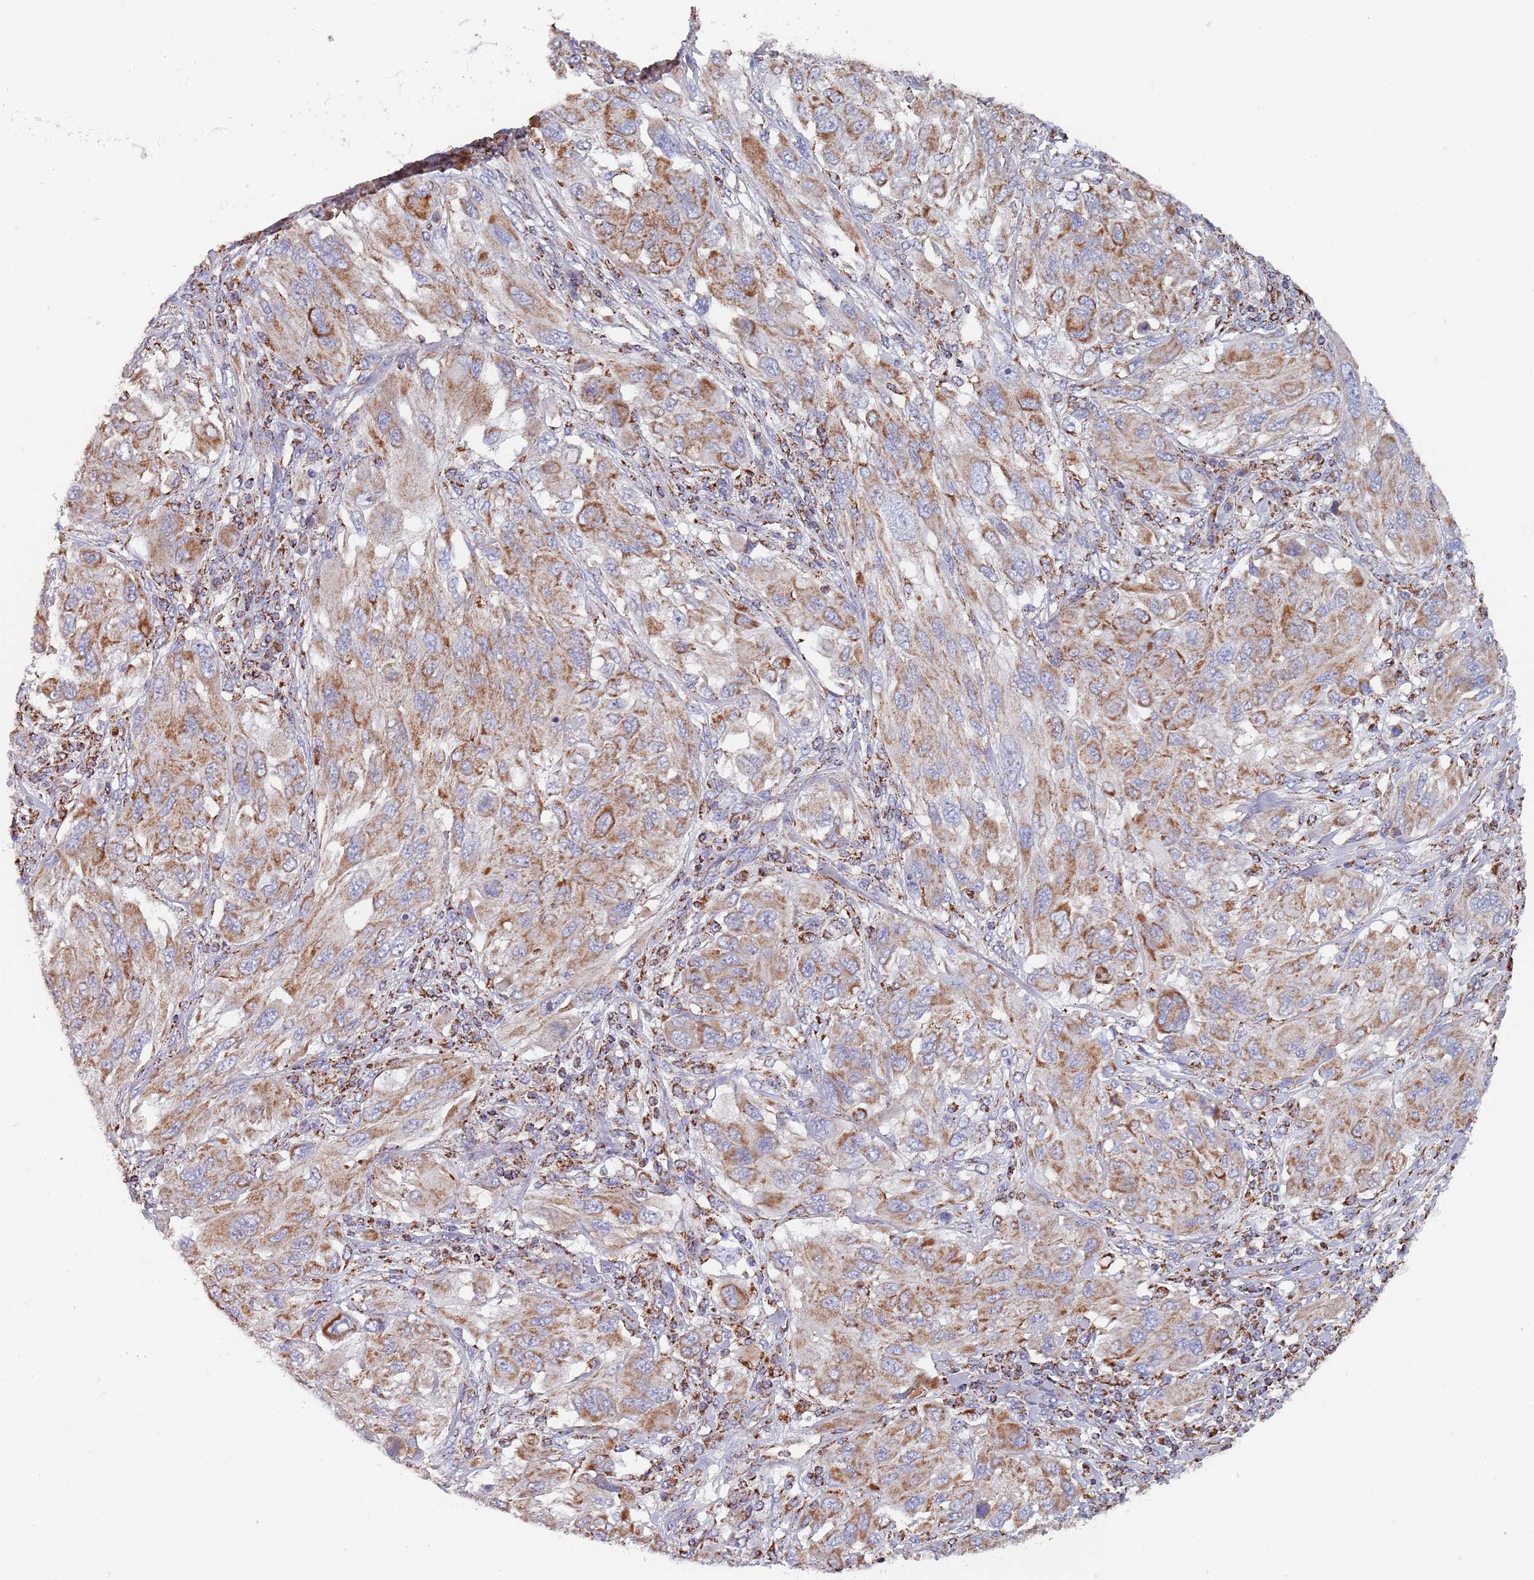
{"staining": {"intensity": "moderate", "quantity": ">75%", "location": "cytoplasmic/membranous"}, "tissue": "melanoma", "cell_type": "Tumor cells", "image_type": "cancer", "snomed": [{"axis": "morphology", "description": "Malignant melanoma, NOS"}, {"axis": "topography", "description": "Skin"}], "caption": "Immunohistochemical staining of human malignant melanoma reveals medium levels of moderate cytoplasmic/membranous expression in approximately >75% of tumor cells.", "gene": "PGP", "patient": {"sex": "female", "age": 91}}